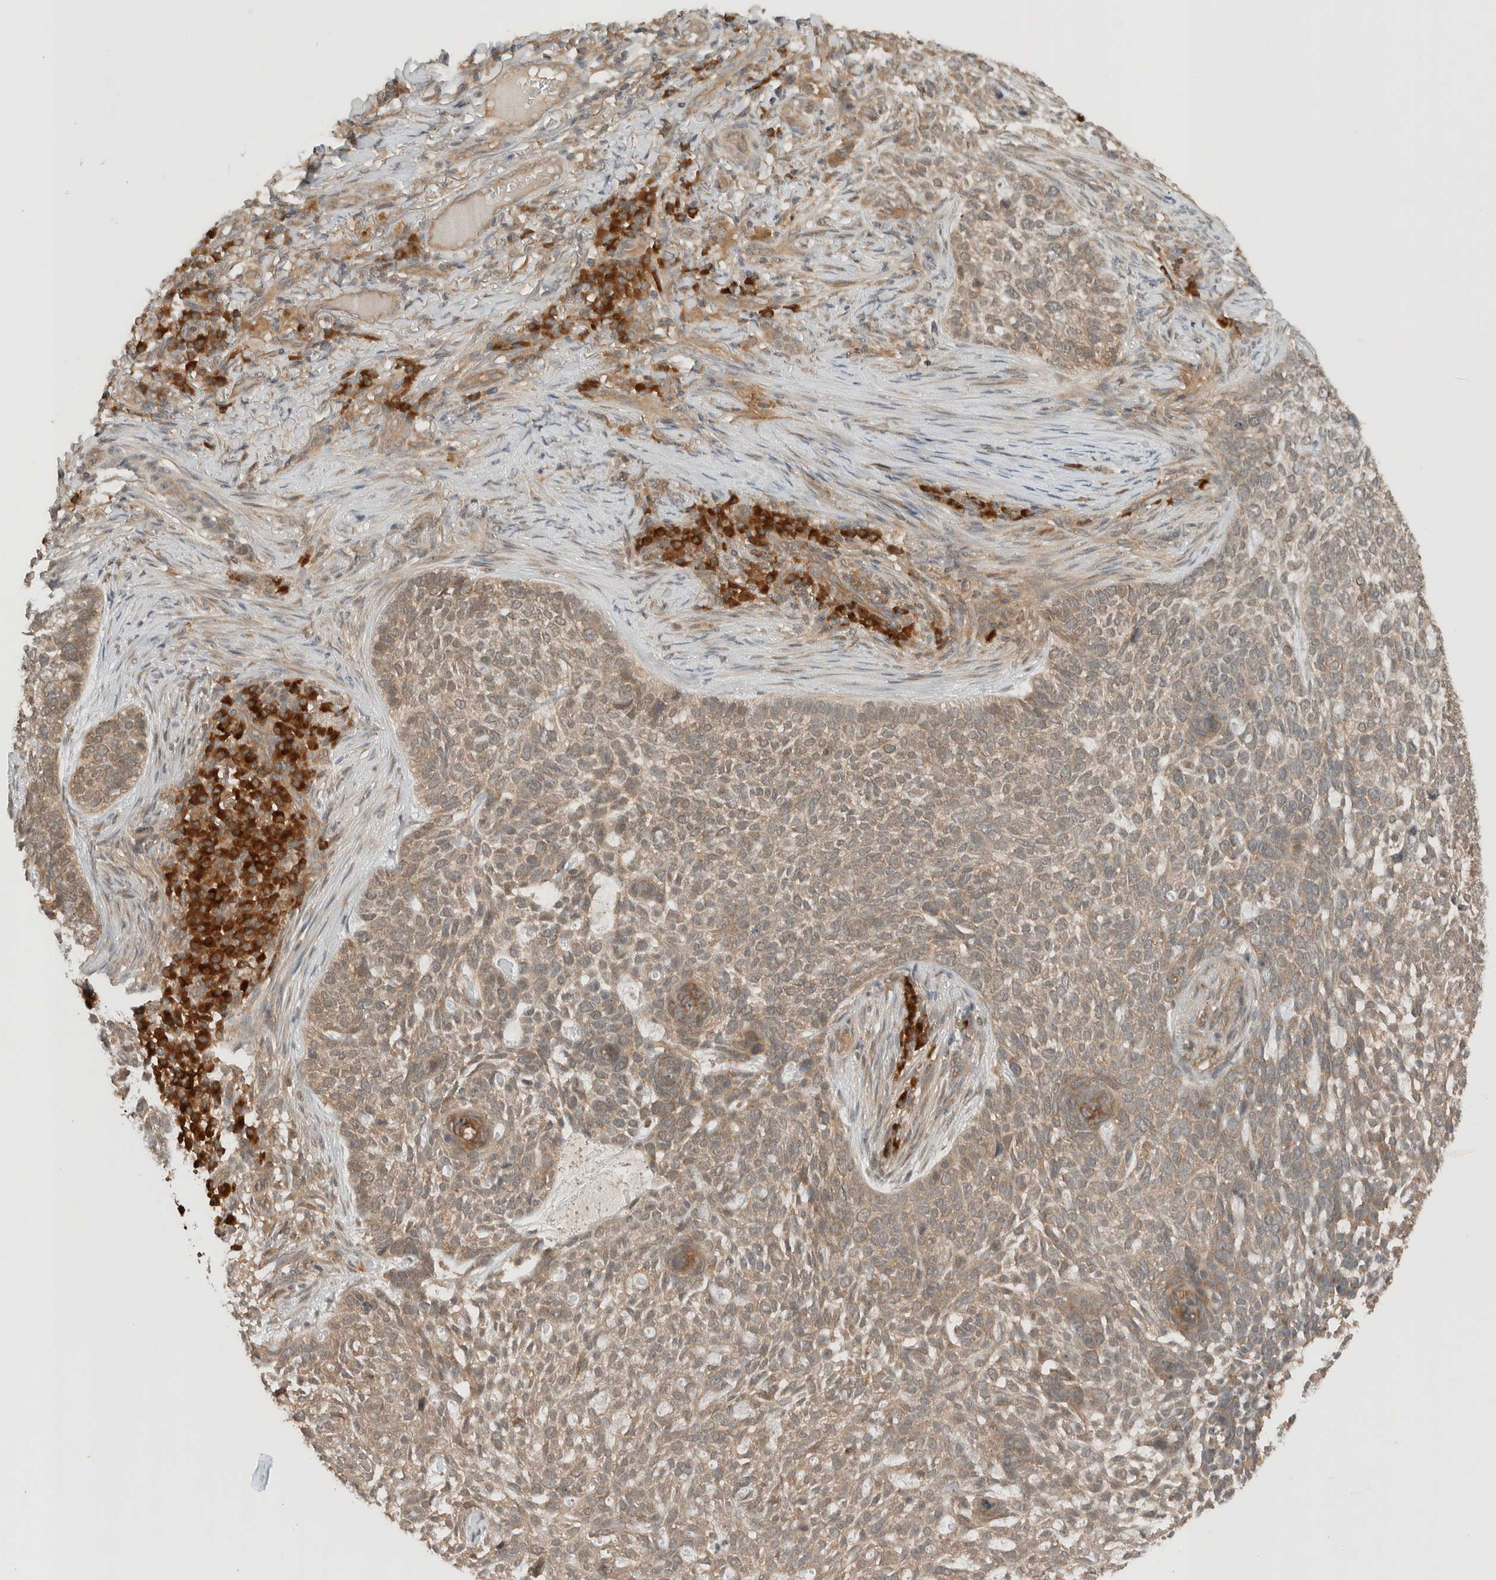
{"staining": {"intensity": "weak", "quantity": ">75%", "location": "cytoplasmic/membranous"}, "tissue": "skin cancer", "cell_type": "Tumor cells", "image_type": "cancer", "snomed": [{"axis": "morphology", "description": "Basal cell carcinoma"}, {"axis": "topography", "description": "Skin"}], "caption": "IHC (DAB) staining of skin cancer (basal cell carcinoma) demonstrates weak cytoplasmic/membranous protein positivity in approximately >75% of tumor cells.", "gene": "ARFGEF2", "patient": {"sex": "female", "age": 64}}